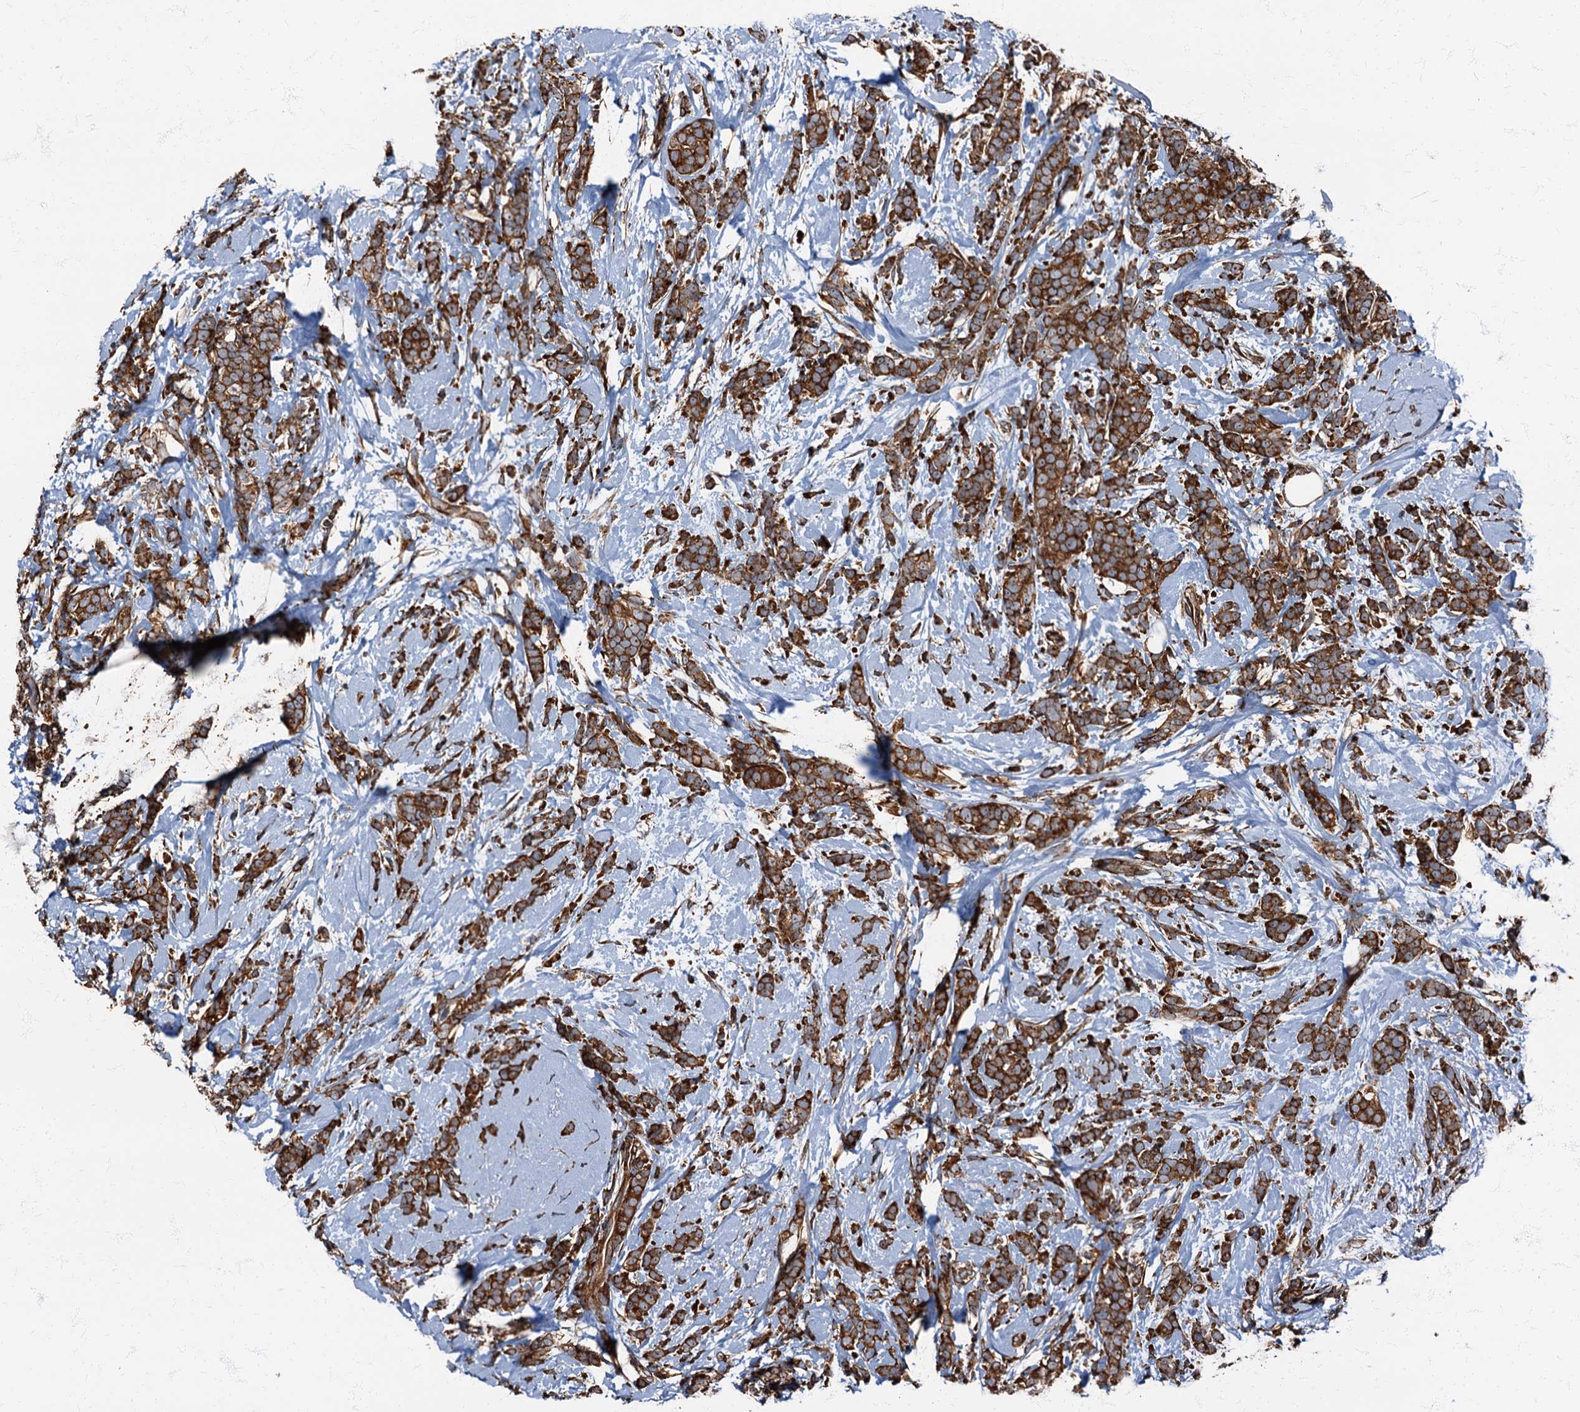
{"staining": {"intensity": "strong", "quantity": ">75%", "location": "cytoplasmic/membranous"}, "tissue": "breast cancer", "cell_type": "Tumor cells", "image_type": "cancer", "snomed": [{"axis": "morphology", "description": "Lobular carcinoma"}, {"axis": "topography", "description": "Breast"}], "caption": "Breast cancer stained with a brown dye exhibits strong cytoplasmic/membranous positive positivity in about >75% of tumor cells.", "gene": "ATP2C1", "patient": {"sex": "female", "age": 58}}